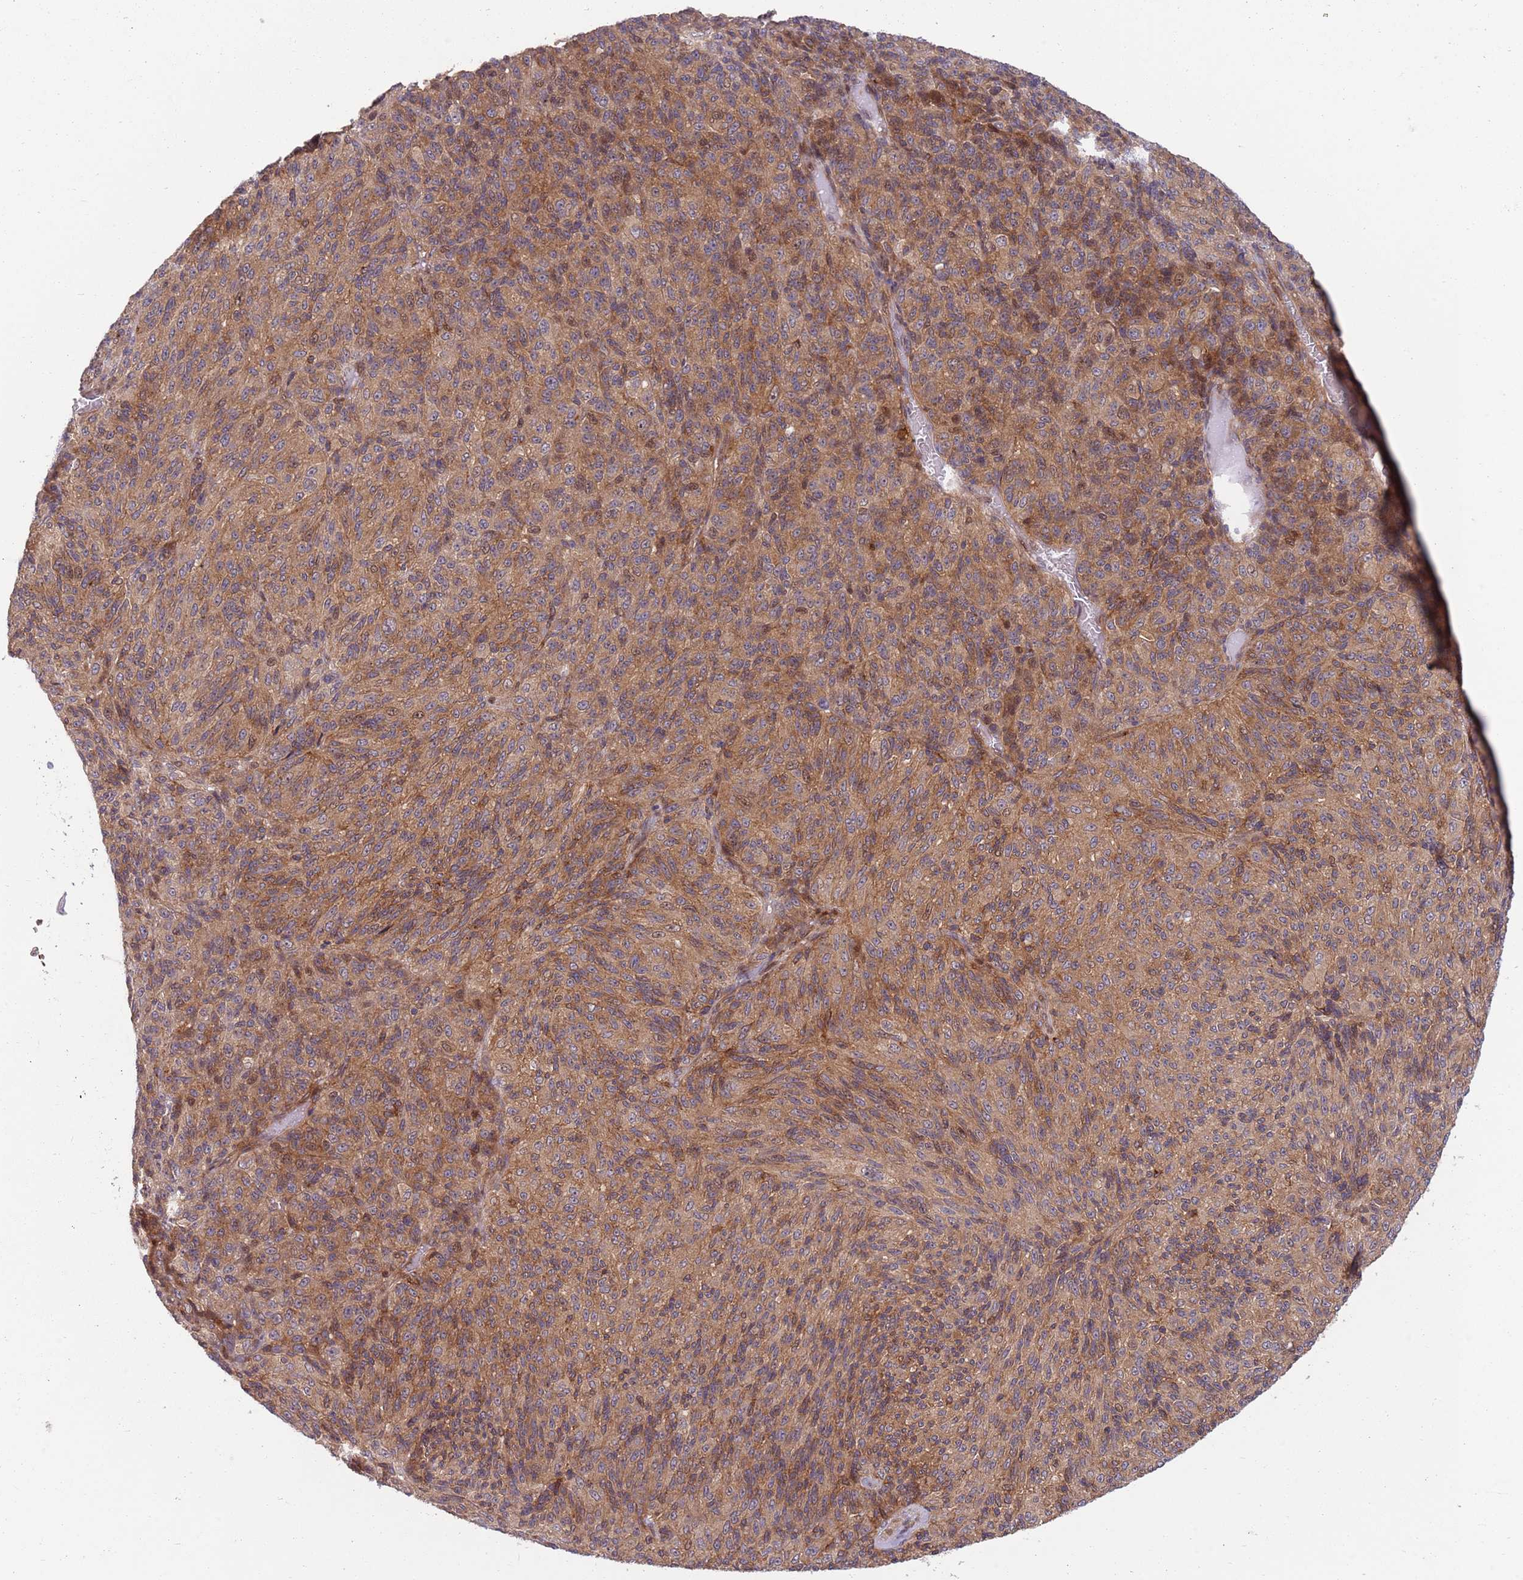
{"staining": {"intensity": "moderate", "quantity": ">75%", "location": "cytoplasmic/membranous"}, "tissue": "melanoma", "cell_type": "Tumor cells", "image_type": "cancer", "snomed": [{"axis": "morphology", "description": "Malignant melanoma, Metastatic site"}, {"axis": "topography", "description": "Brain"}], "caption": "Malignant melanoma (metastatic site) tissue reveals moderate cytoplasmic/membranous positivity in about >75% of tumor cells, visualized by immunohistochemistry.", "gene": "GGA1", "patient": {"sex": "female", "age": 56}}